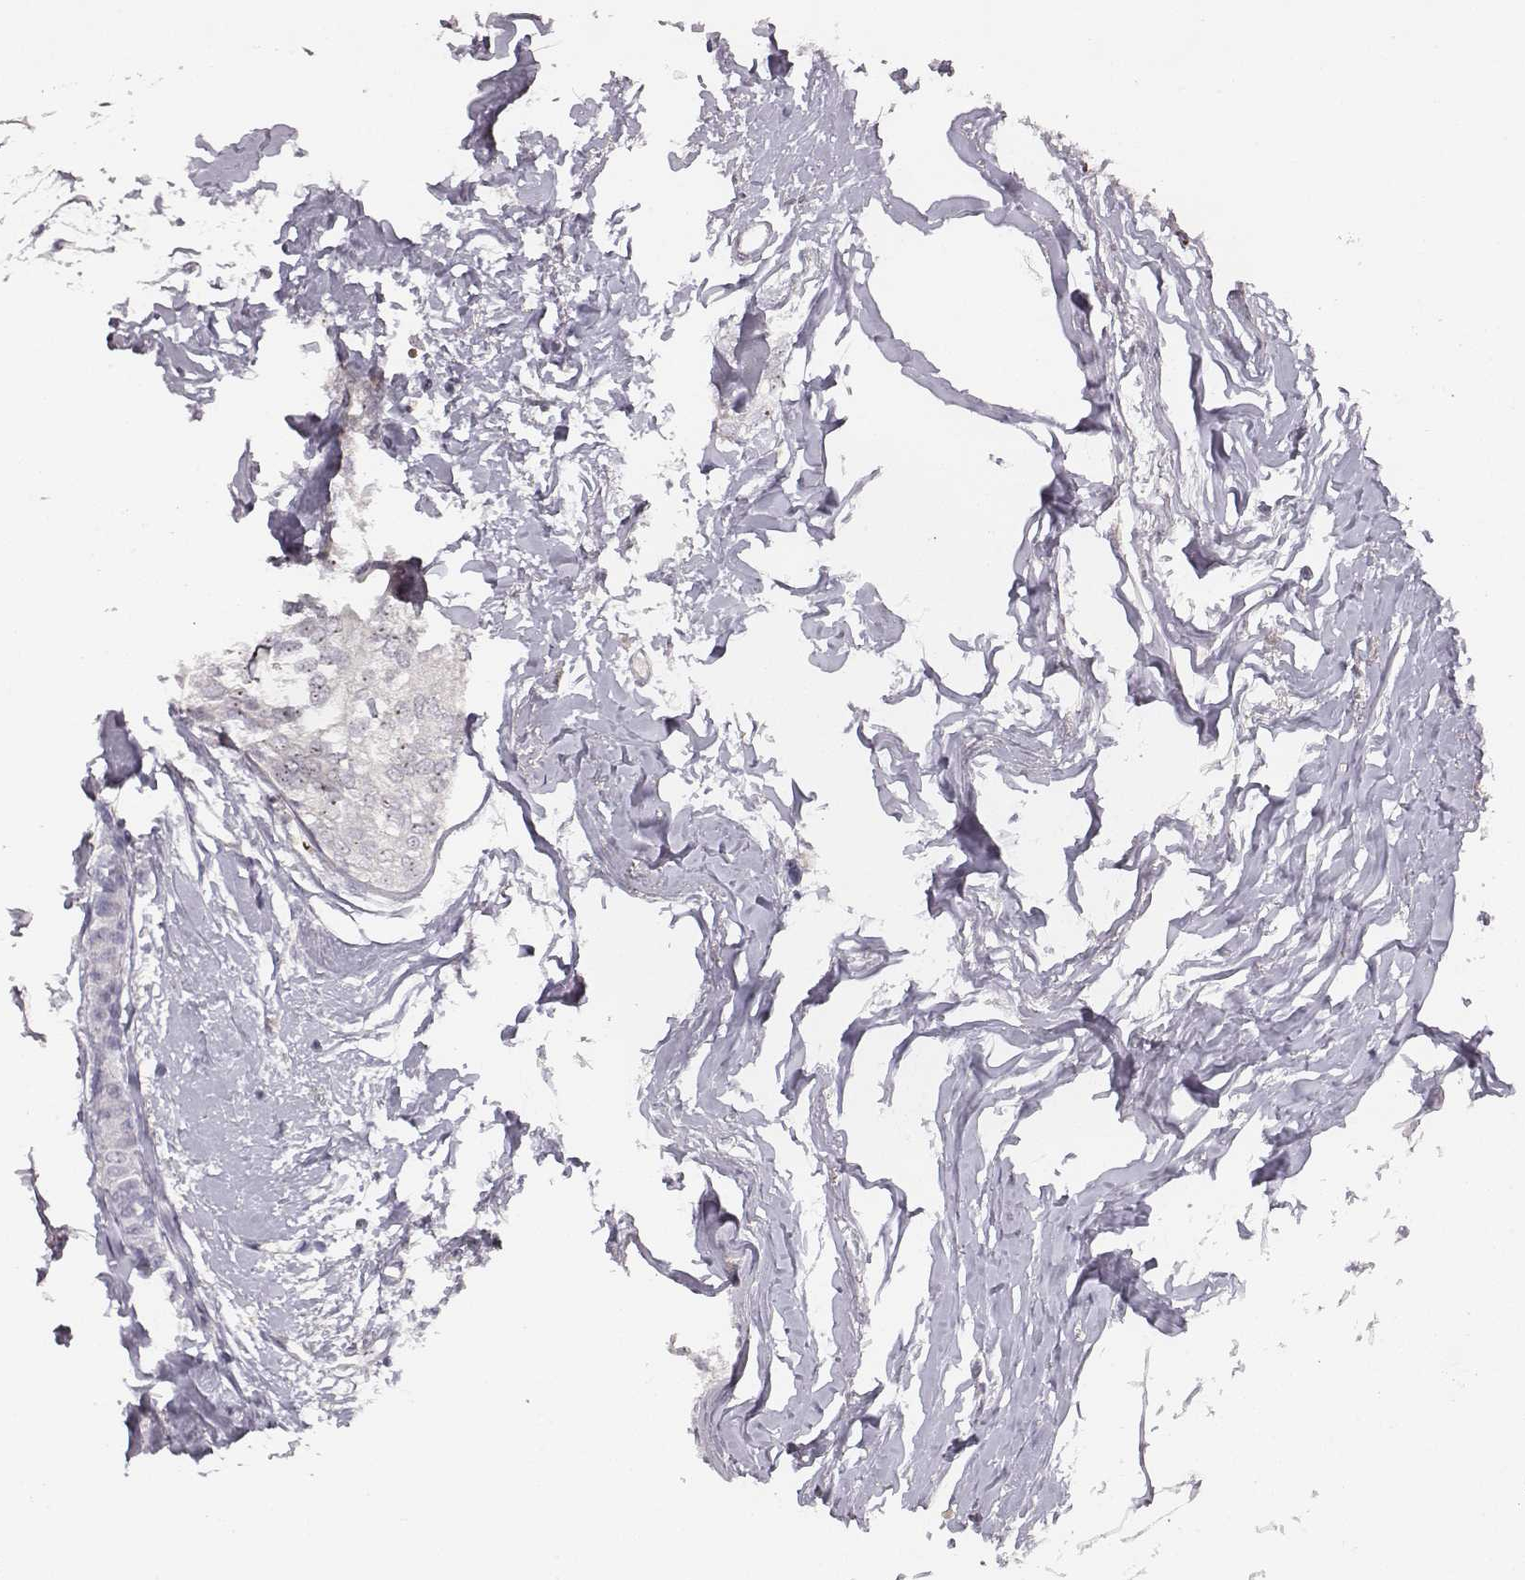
{"staining": {"intensity": "strong", "quantity": "25%-75%", "location": "nuclear"}, "tissue": "breast cancer", "cell_type": "Tumor cells", "image_type": "cancer", "snomed": [{"axis": "morphology", "description": "Duct carcinoma"}, {"axis": "topography", "description": "Breast"}], "caption": "Protein staining reveals strong nuclear positivity in approximately 25%-75% of tumor cells in breast cancer (invasive ductal carcinoma).", "gene": "NIFK", "patient": {"sex": "female", "age": 40}}